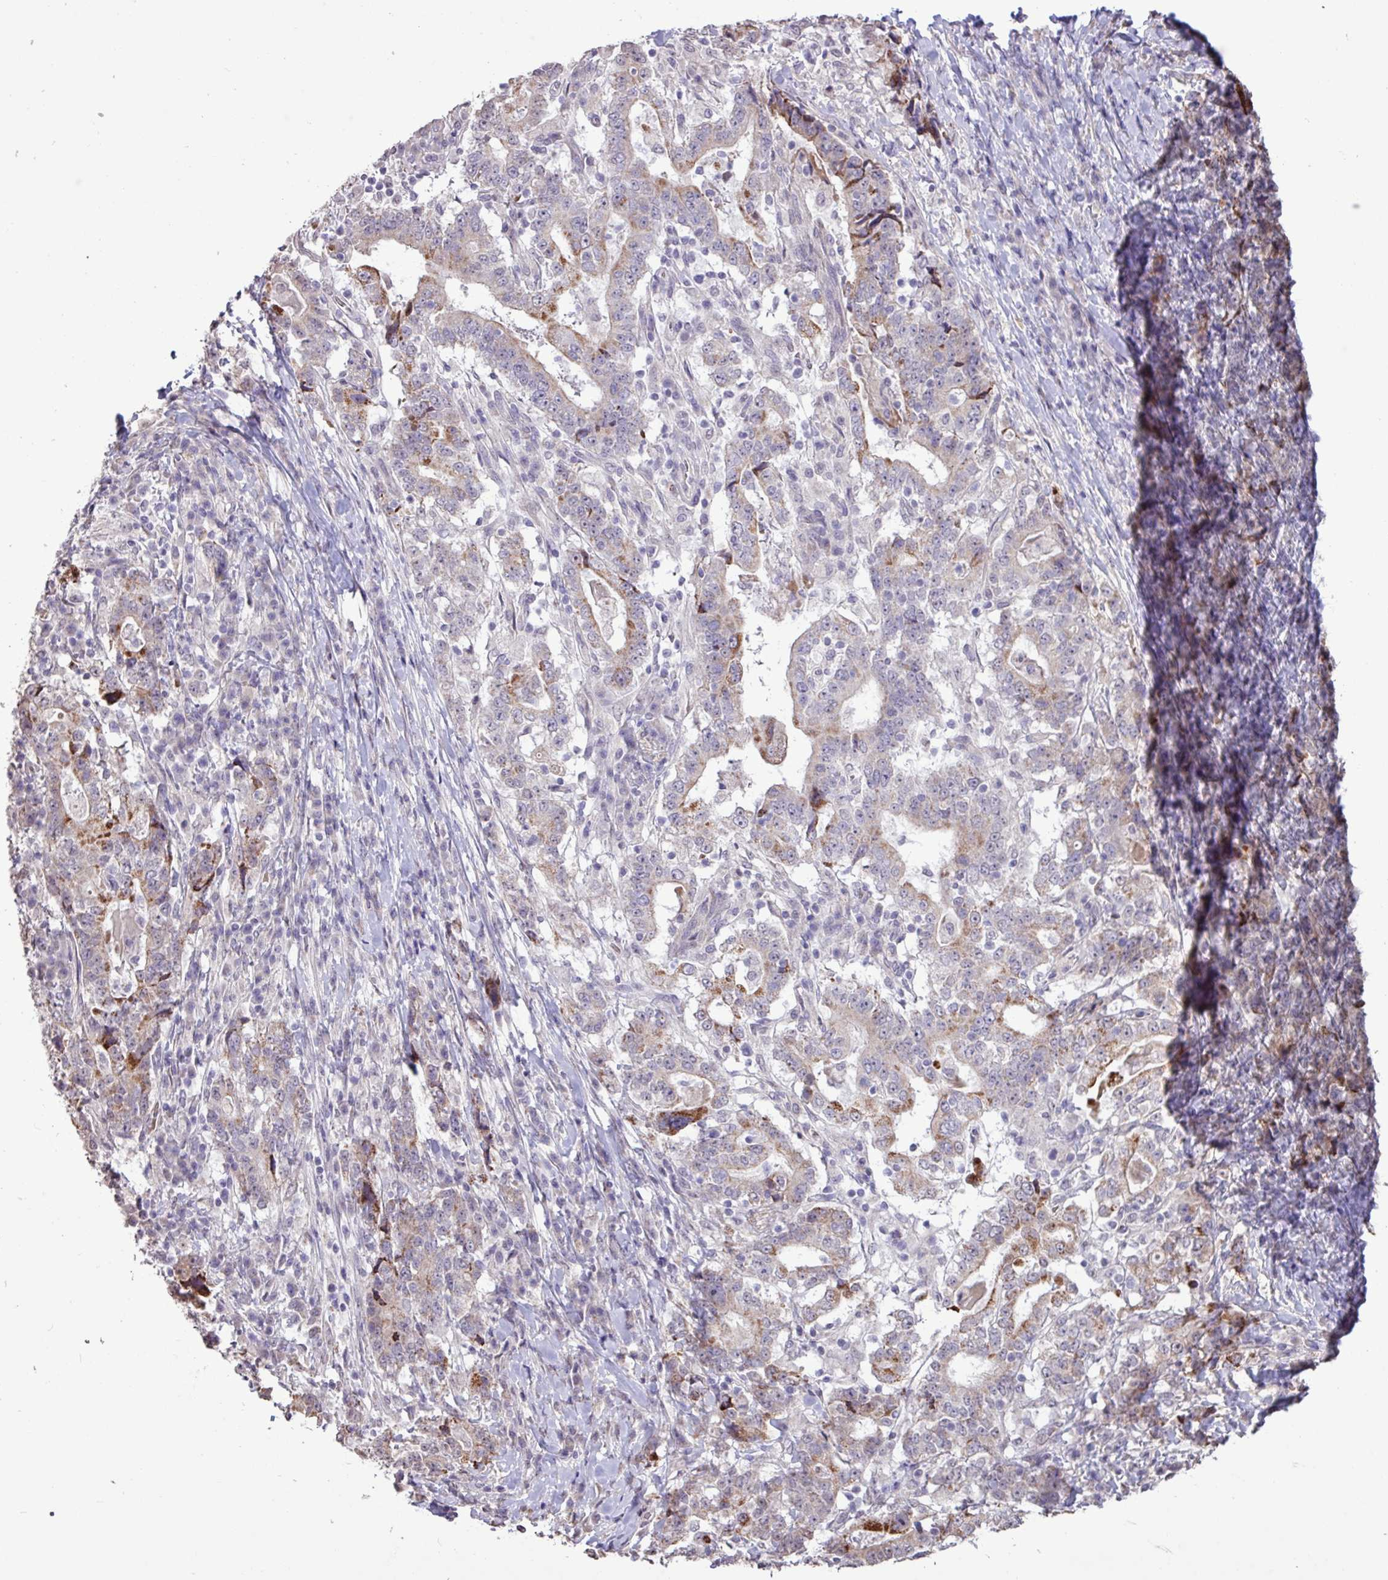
{"staining": {"intensity": "weak", "quantity": "25%-75%", "location": "cytoplasmic/membranous"}, "tissue": "stomach cancer", "cell_type": "Tumor cells", "image_type": "cancer", "snomed": [{"axis": "morphology", "description": "Normal tissue, NOS"}, {"axis": "morphology", "description": "Adenocarcinoma, NOS"}, {"axis": "topography", "description": "Stomach, upper"}, {"axis": "topography", "description": "Stomach"}], "caption": "Protein staining of stomach cancer (adenocarcinoma) tissue demonstrates weak cytoplasmic/membranous positivity in about 25%-75% of tumor cells.", "gene": "L3MBTL3", "patient": {"sex": "male", "age": 59}}